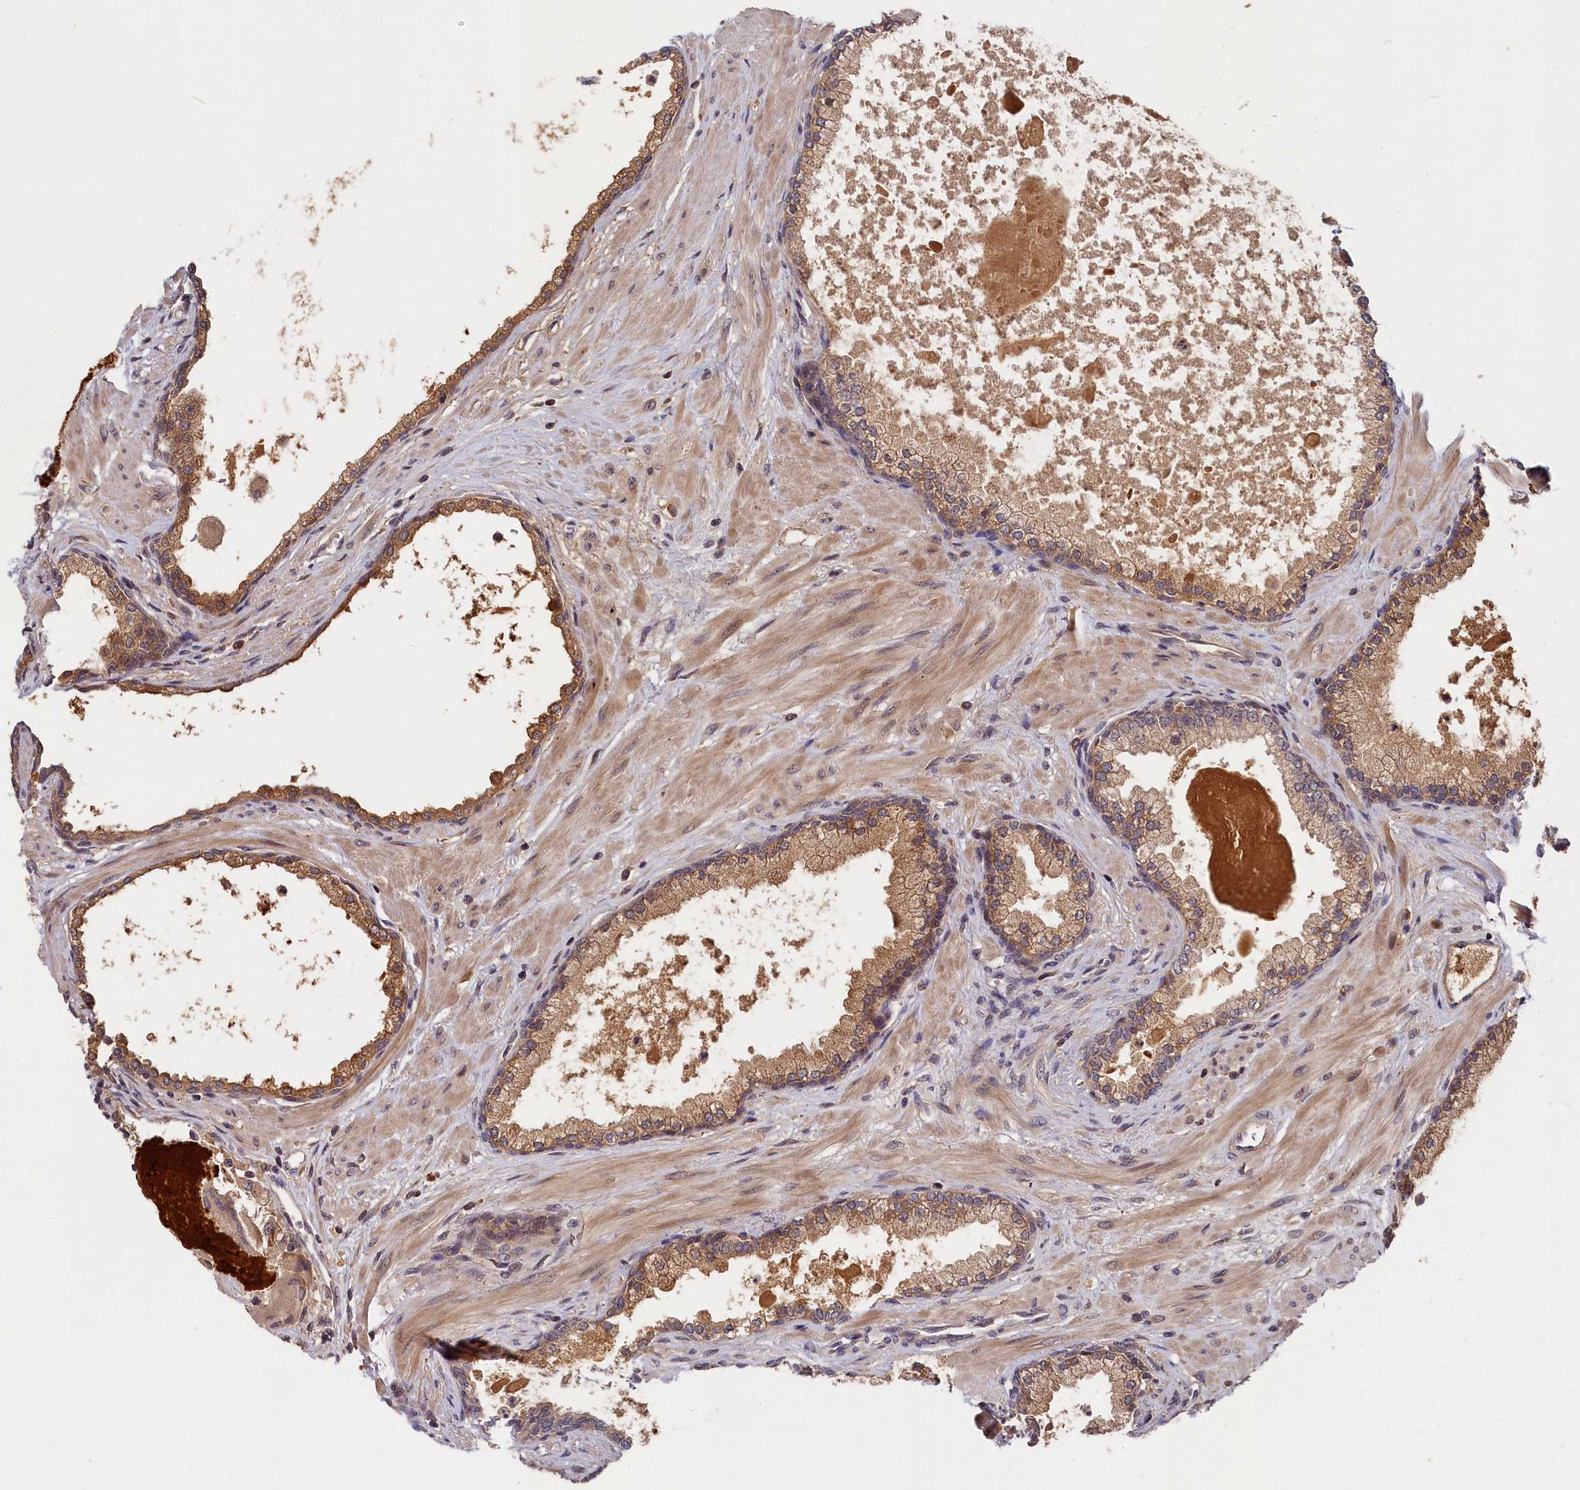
{"staining": {"intensity": "moderate", "quantity": ">75%", "location": "cytoplasmic/membranous"}, "tissue": "prostate", "cell_type": "Glandular cells", "image_type": "normal", "snomed": [{"axis": "morphology", "description": "Normal tissue, NOS"}, {"axis": "topography", "description": "Prostate"}], "caption": "Immunohistochemistry (DAB) staining of normal human prostate shows moderate cytoplasmic/membranous protein positivity in approximately >75% of glandular cells.", "gene": "ITIH1", "patient": {"sex": "male", "age": 57}}